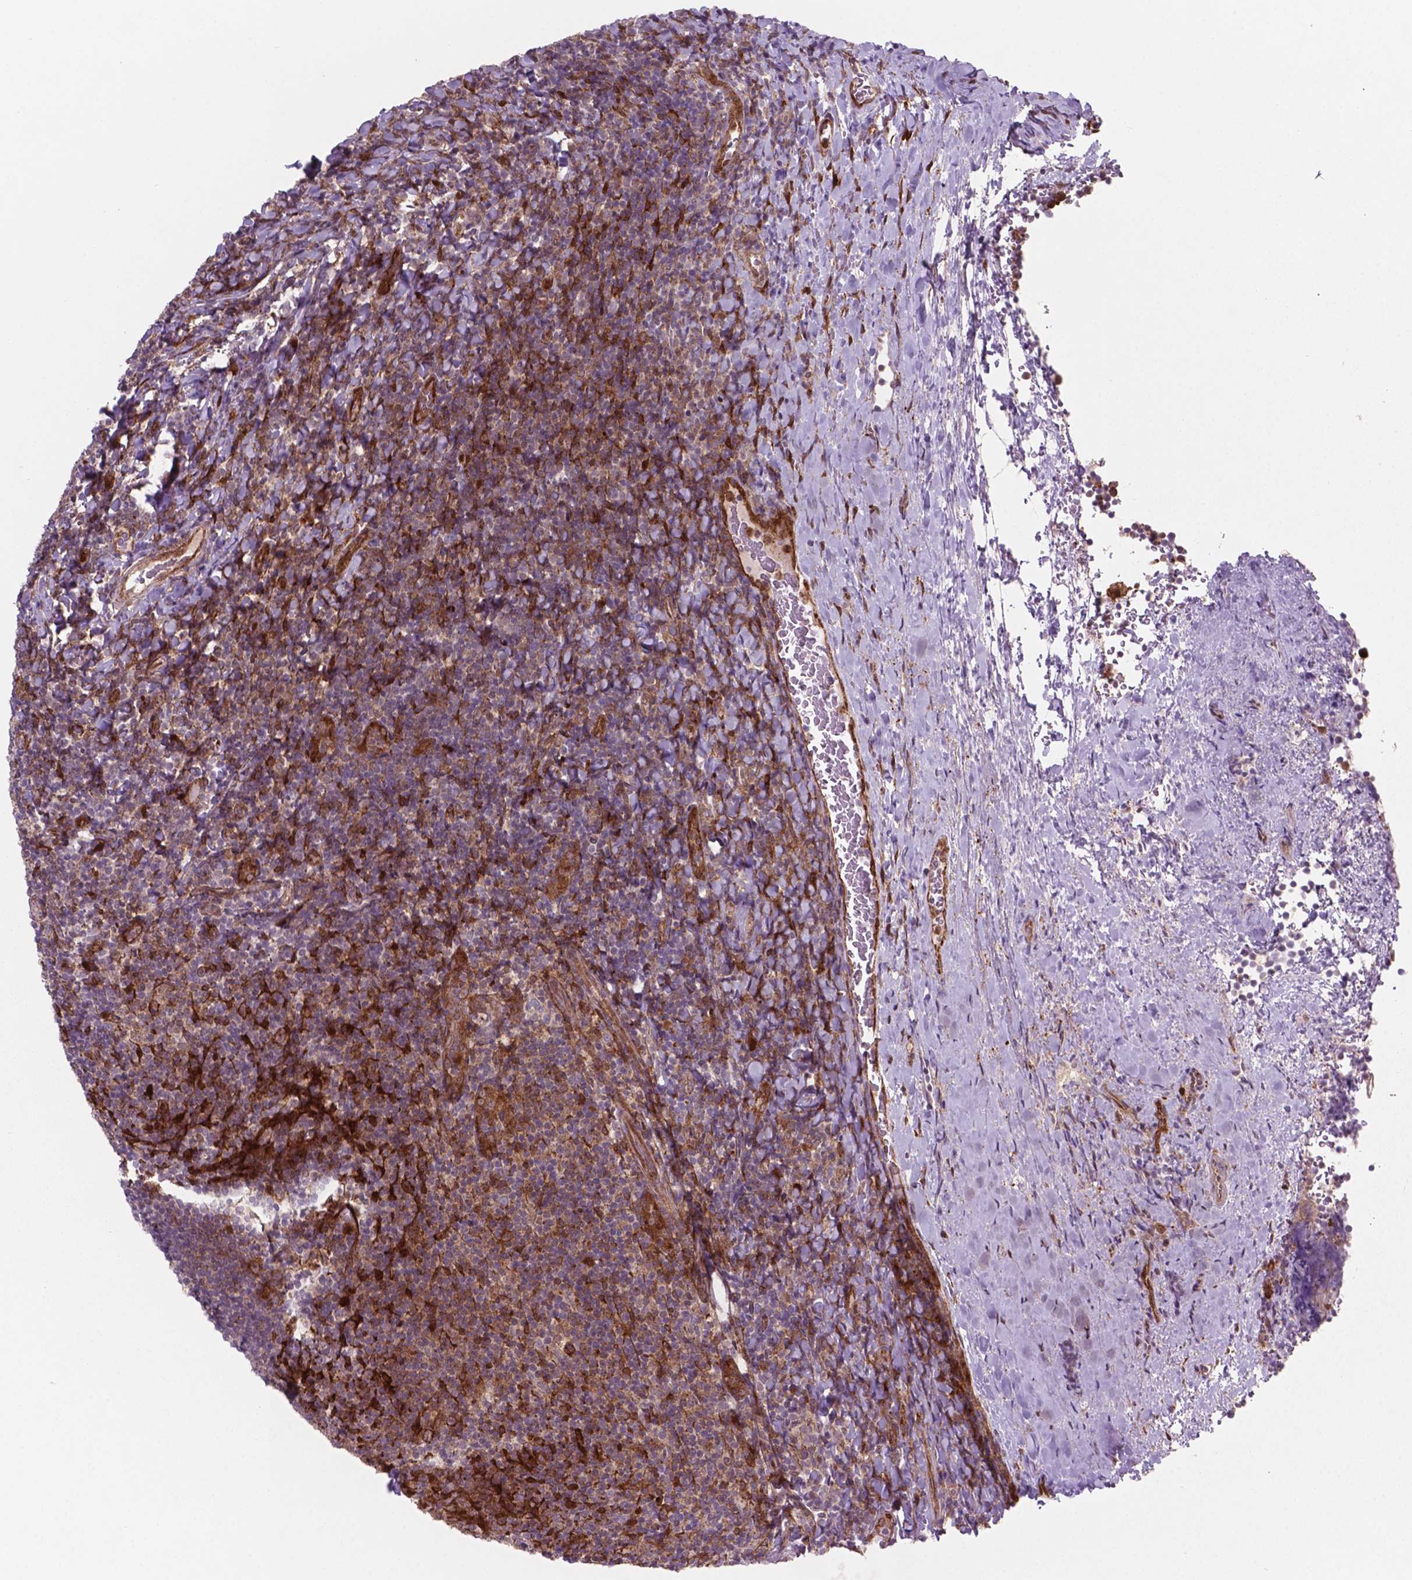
{"staining": {"intensity": "strong", "quantity": ">75%", "location": "cytoplasmic/membranous"}, "tissue": "tonsil", "cell_type": "Germinal center cells", "image_type": "normal", "snomed": [{"axis": "morphology", "description": "Normal tissue, NOS"}, {"axis": "topography", "description": "Tonsil"}], "caption": "Immunohistochemical staining of normal tonsil exhibits strong cytoplasmic/membranous protein expression in approximately >75% of germinal center cells. (DAB (3,3'-diaminobenzidine) IHC, brown staining for protein, blue staining for nuclei).", "gene": "LDHA", "patient": {"sex": "male", "age": 17}}